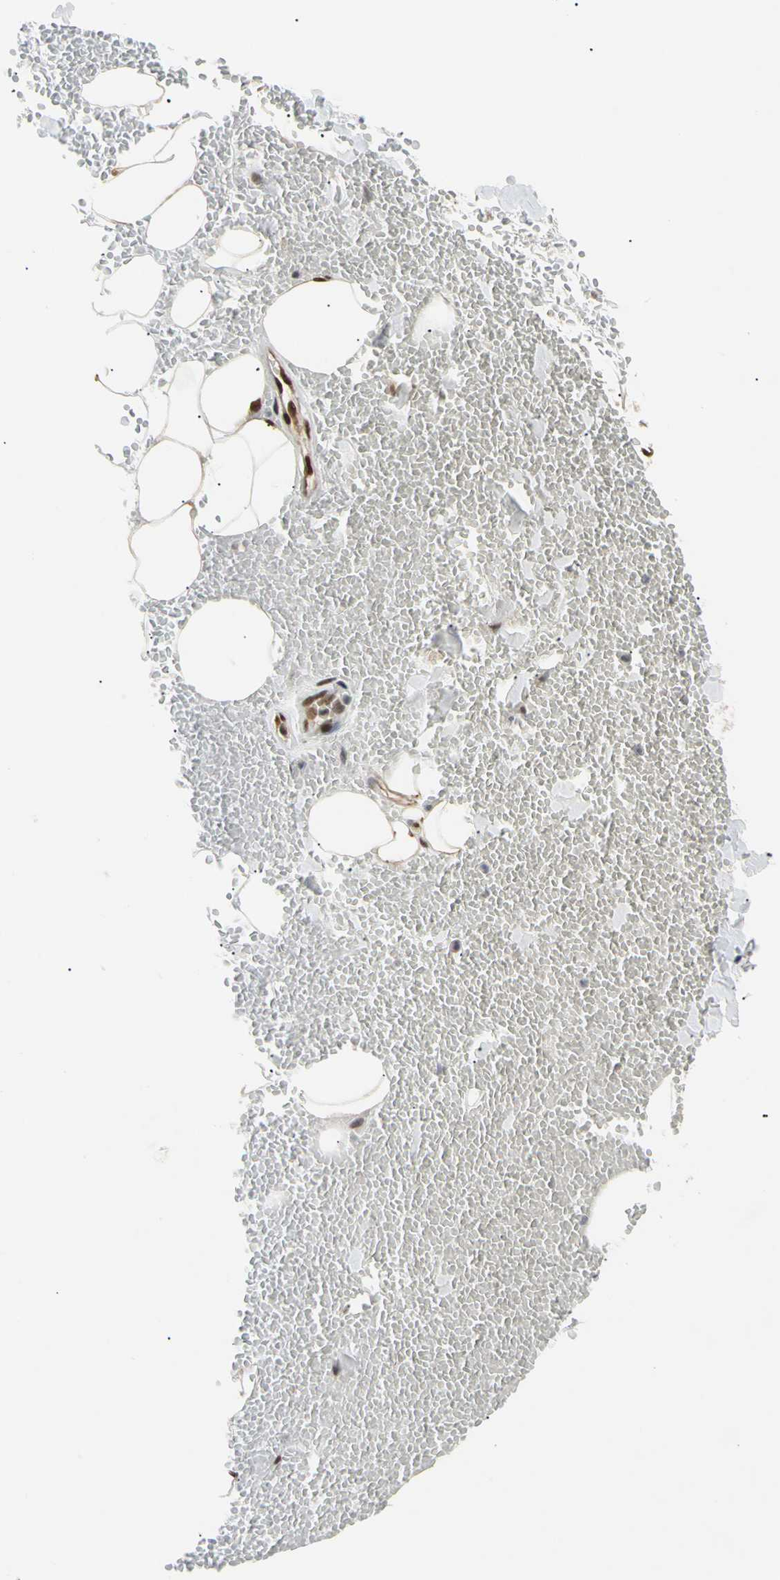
{"staining": {"intensity": "moderate", "quantity": ">75%", "location": "nuclear"}, "tissue": "adipose tissue", "cell_type": "Adipocytes", "image_type": "normal", "snomed": [{"axis": "morphology", "description": "Normal tissue, NOS"}, {"axis": "morphology", "description": "Inflammation, NOS"}, {"axis": "topography", "description": "Lymph node"}, {"axis": "topography", "description": "Peripheral nerve tissue"}], "caption": "A histopathology image of adipose tissue stained for a protein demonstrates moderate nuclear brown staining in adipocytes. The staining is performed using DAB brown chromogen to label protein expression. The nuclei are counter-stained blue using hematoxylin.", "gene": "EIF1AX", "patient": {"sex": "male", "age": 52}}